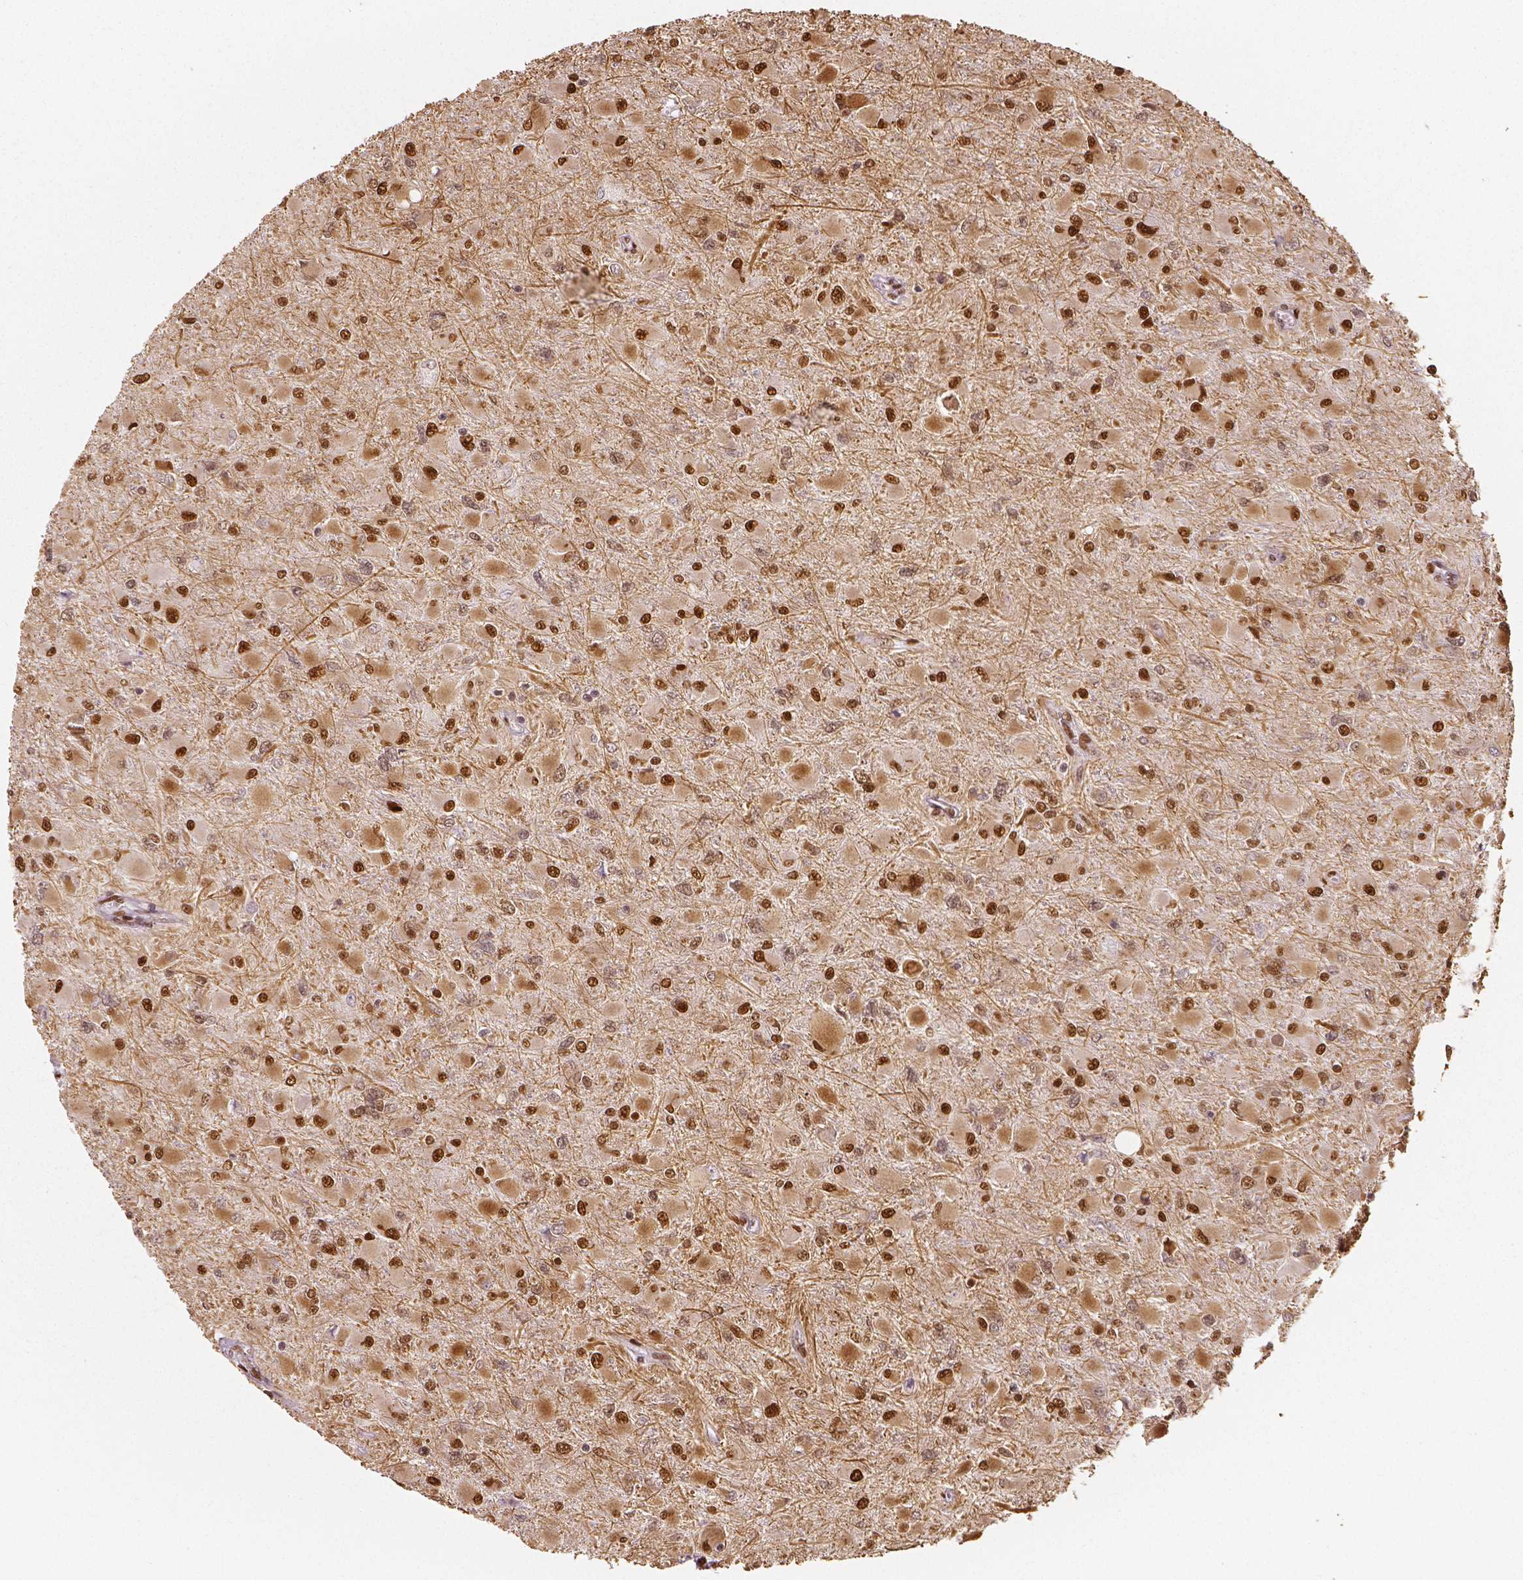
{"staining": {"intensity": "strong", "quantity": ">75%", "location": "nuclear"}, "tissue": "glioma", "cell_type": "Tumor cells", "image_type": "cancer", "snomed": [{"axis": "morphology", "description": "Glioma, malignant, High grade"}, {"axis": "topography", "description": "Cerebral cortex"}], "caption": "The micrograph shows staining of glioma, revealing strong nuclear protein expression (brown color) within tumor cells.", "gene": "NUCKS1", "patient": {"sex": "female", "age": 36}}